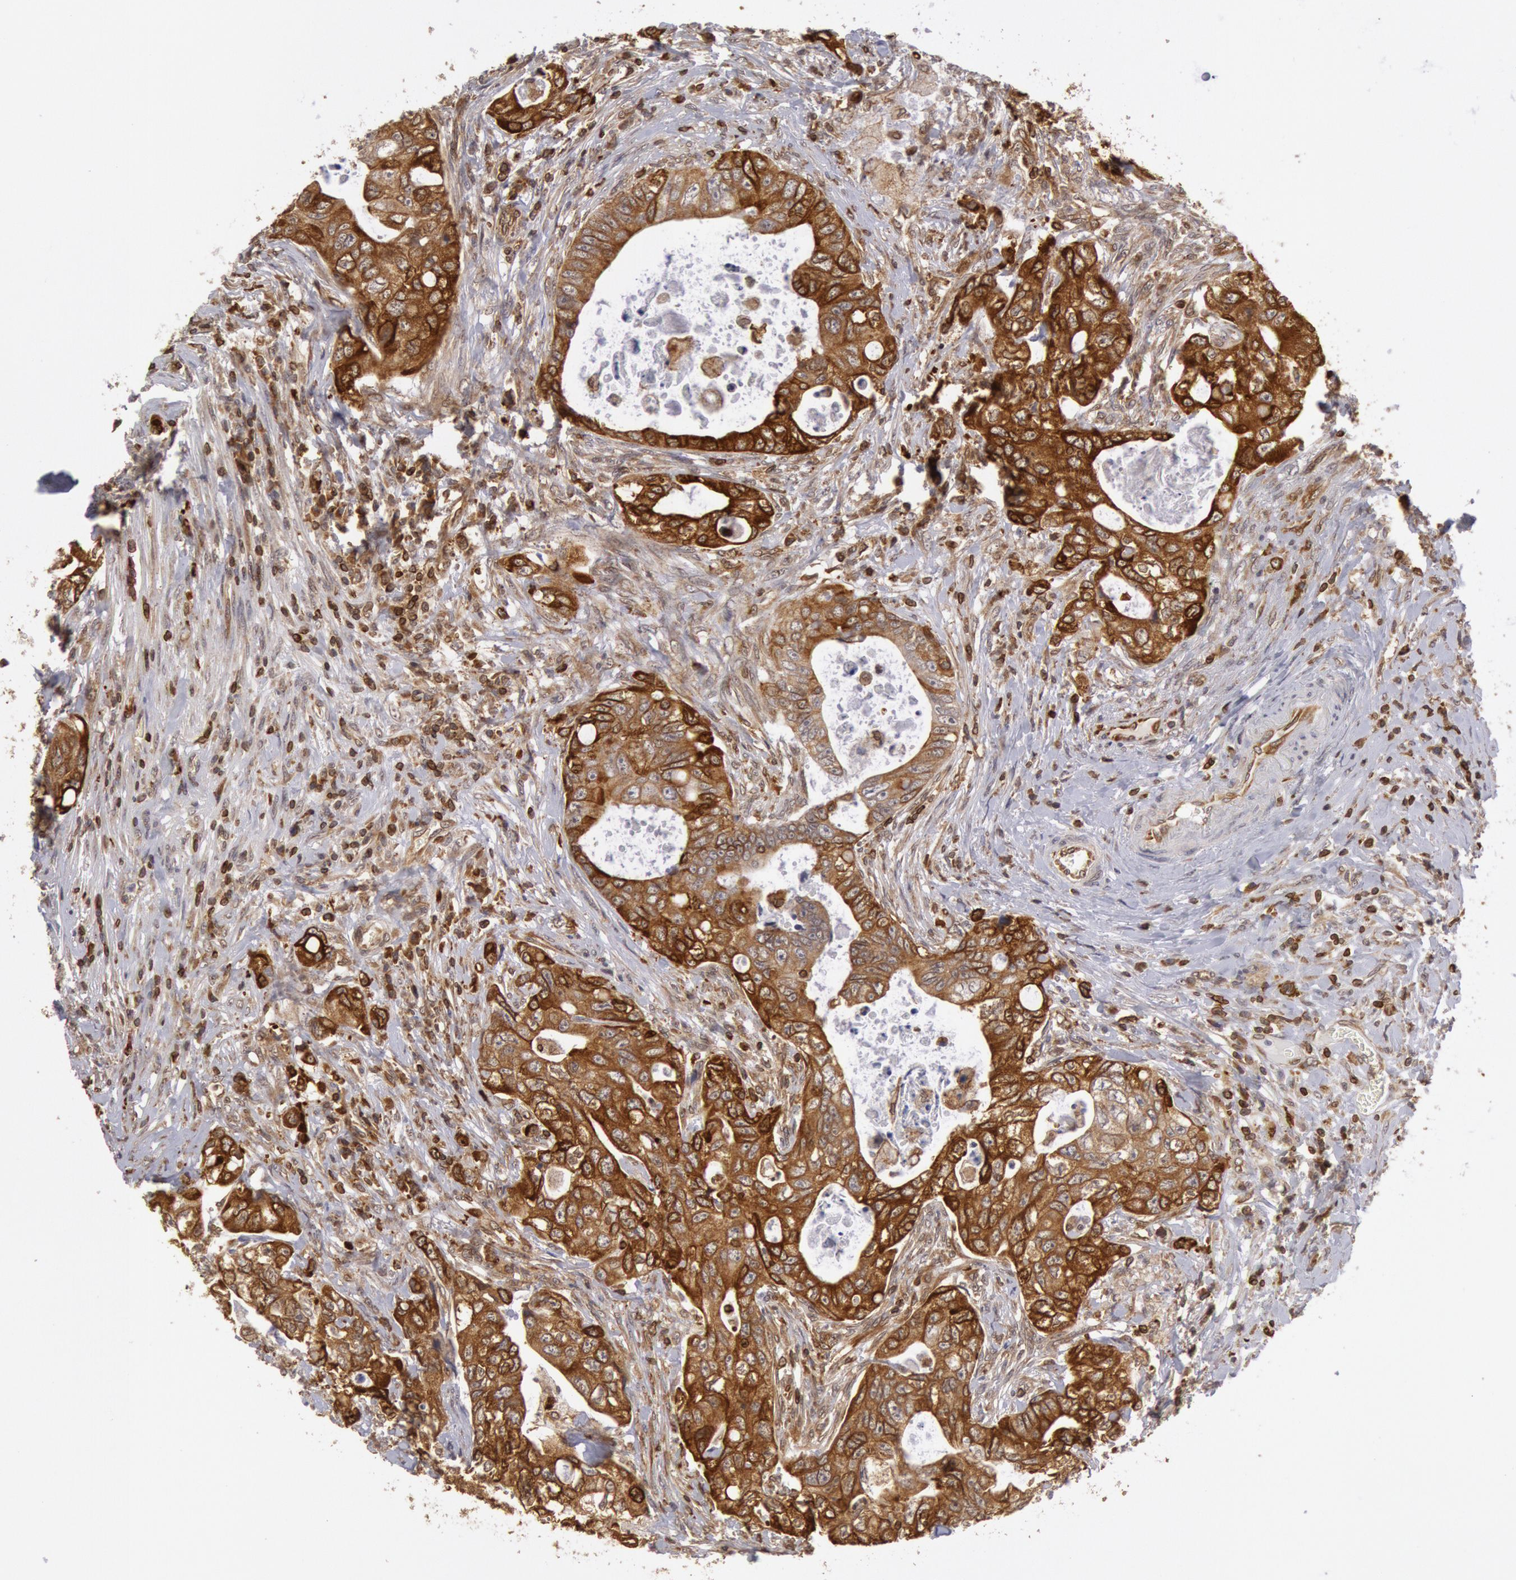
{"staining": {"intensity": "moderate", "quantity": ">75%", "location": "cytoplasmic/membranous"}, "tissue": "colorectal cancer", "cell_type": "Tumor cells", "image_type": "cancer", "snomed": [{"axis": "morphology", "description": "Adenocarcinoma, NOS"}, {"axis": "topography", "description": "Rectum"}], "caption": "Tumor cells demonstrate moderate cytoplasmic/membranous staining in approximately >75% of cells in adenocarcinoma (colorectal).", "gene": "TAP2", "patient": {"sex": "female", "age": 57}}